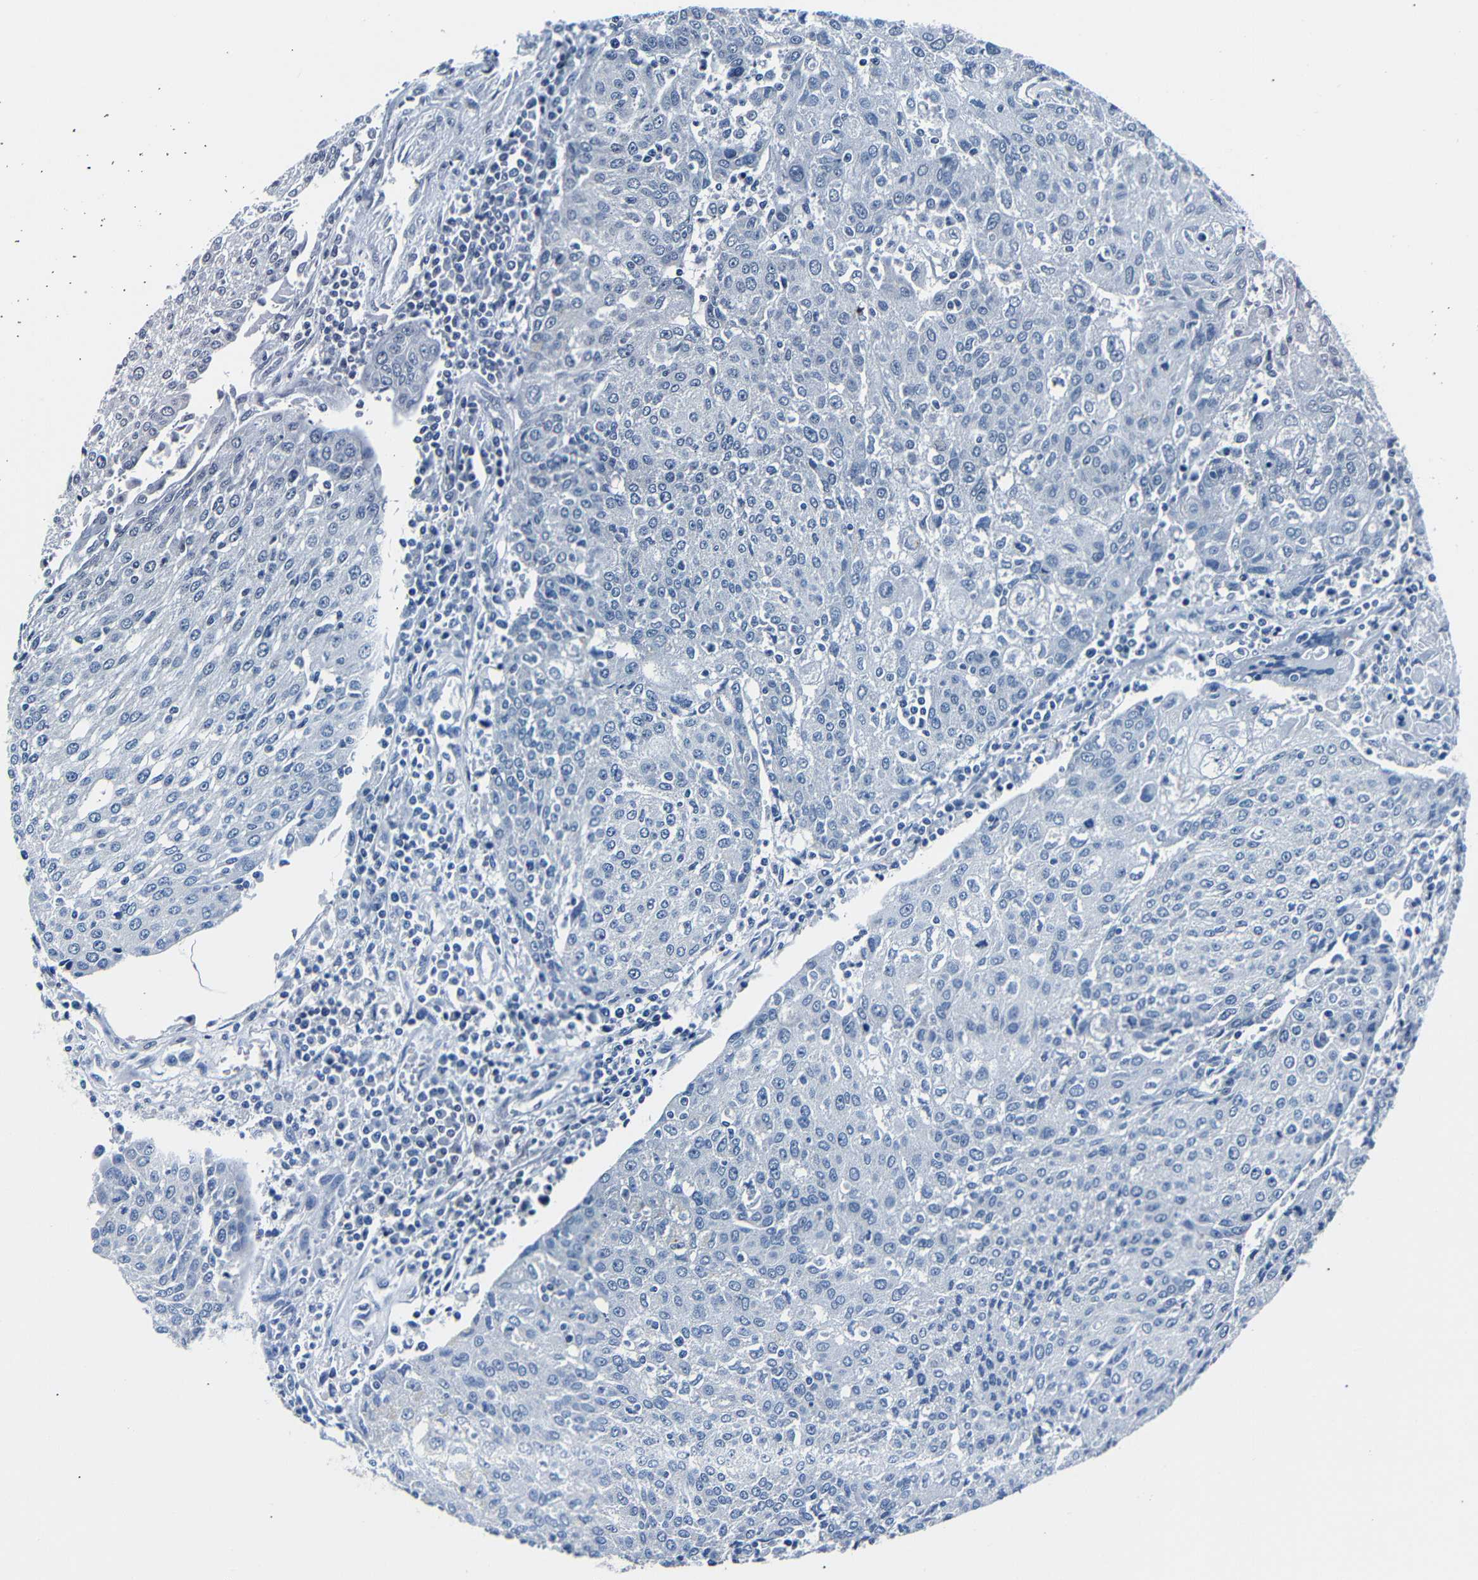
{"staining": {"intensity": "negative", "quantity": "none", "location": "none"}, "tissue": "urothelial cancer", "cell_type": "Tumor cells", "image_type": "cancer", "snomed": [{"axis": "morphology", "description": "Urothelial carcinoma, High grade"}, {"axis": "topography", "description": "Urinary bladder"}], "caption": "Micrograph shows no significant protein positivity in tumor cells of urothelial cancer. (Immunohistochemistry (ihc), brightfield microscopy, high magnification).", "gene": "GAP43", "patient": {"sex": "female", "age": 85}}